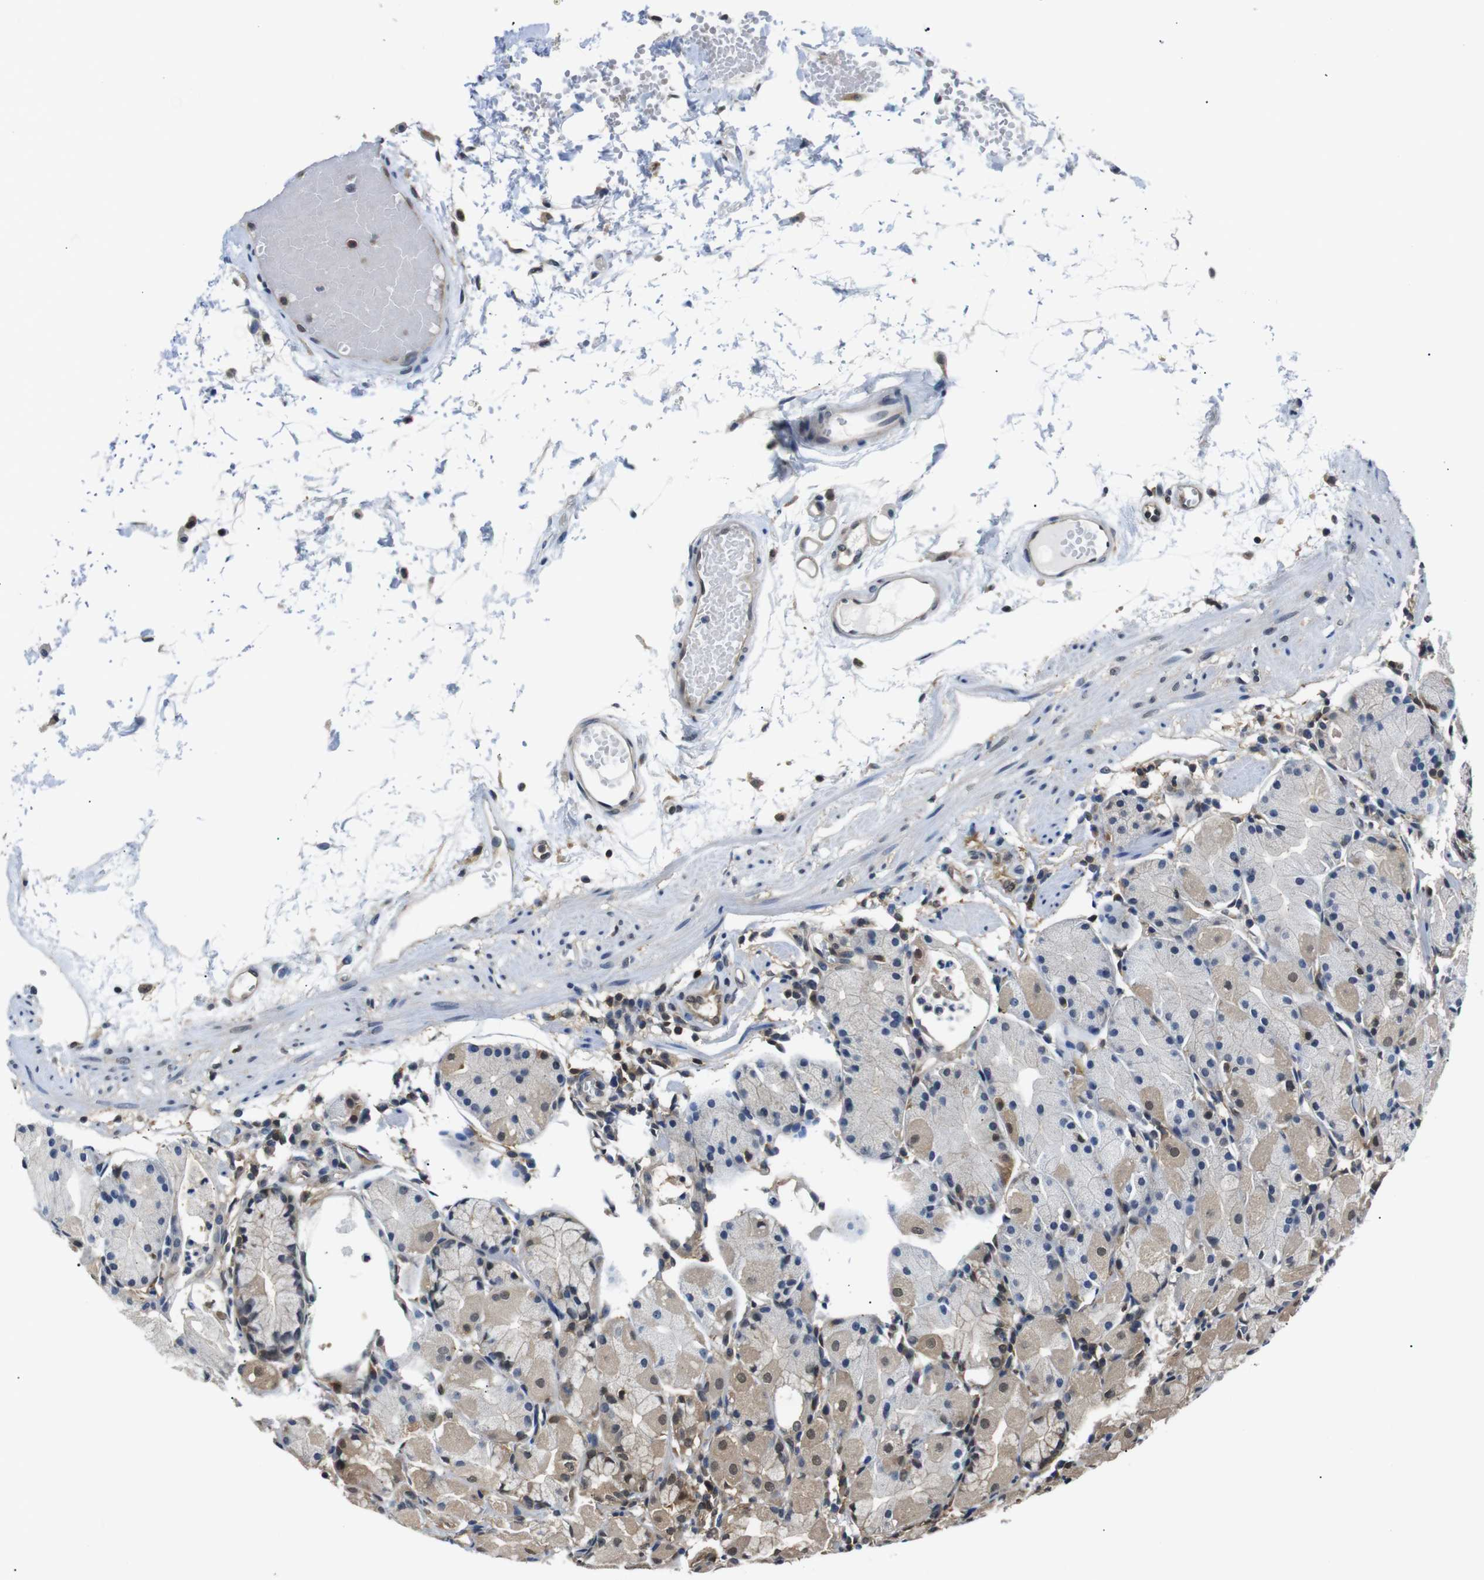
{"staining": {"intensity": "moderate", "quantity": ">75%", "location": "cytoplasmic/membranous,nuclear"}, "tissue": "stomach", "cell_type": "Glandular cells", "image_type": "normal", "snomed": [{"axis": "morphology", "description": "Normal tissue, NOS"}, {"axis": "topography", "description": "Stomach"}, {"axis": "topography", "description": "Stomach, lower"}], "caption": "Glandular cells display medium levels of moderate cytoplasmic/membranous,nuclear expression in about >75% of cells in unremarkable human stomach. (DAB (3,3'-diaminobenzidine) = brown stain, brightfield microscopy at high magnification).", "gene": "UBXN1", "patient": {"sex": "female", "age": 75}}